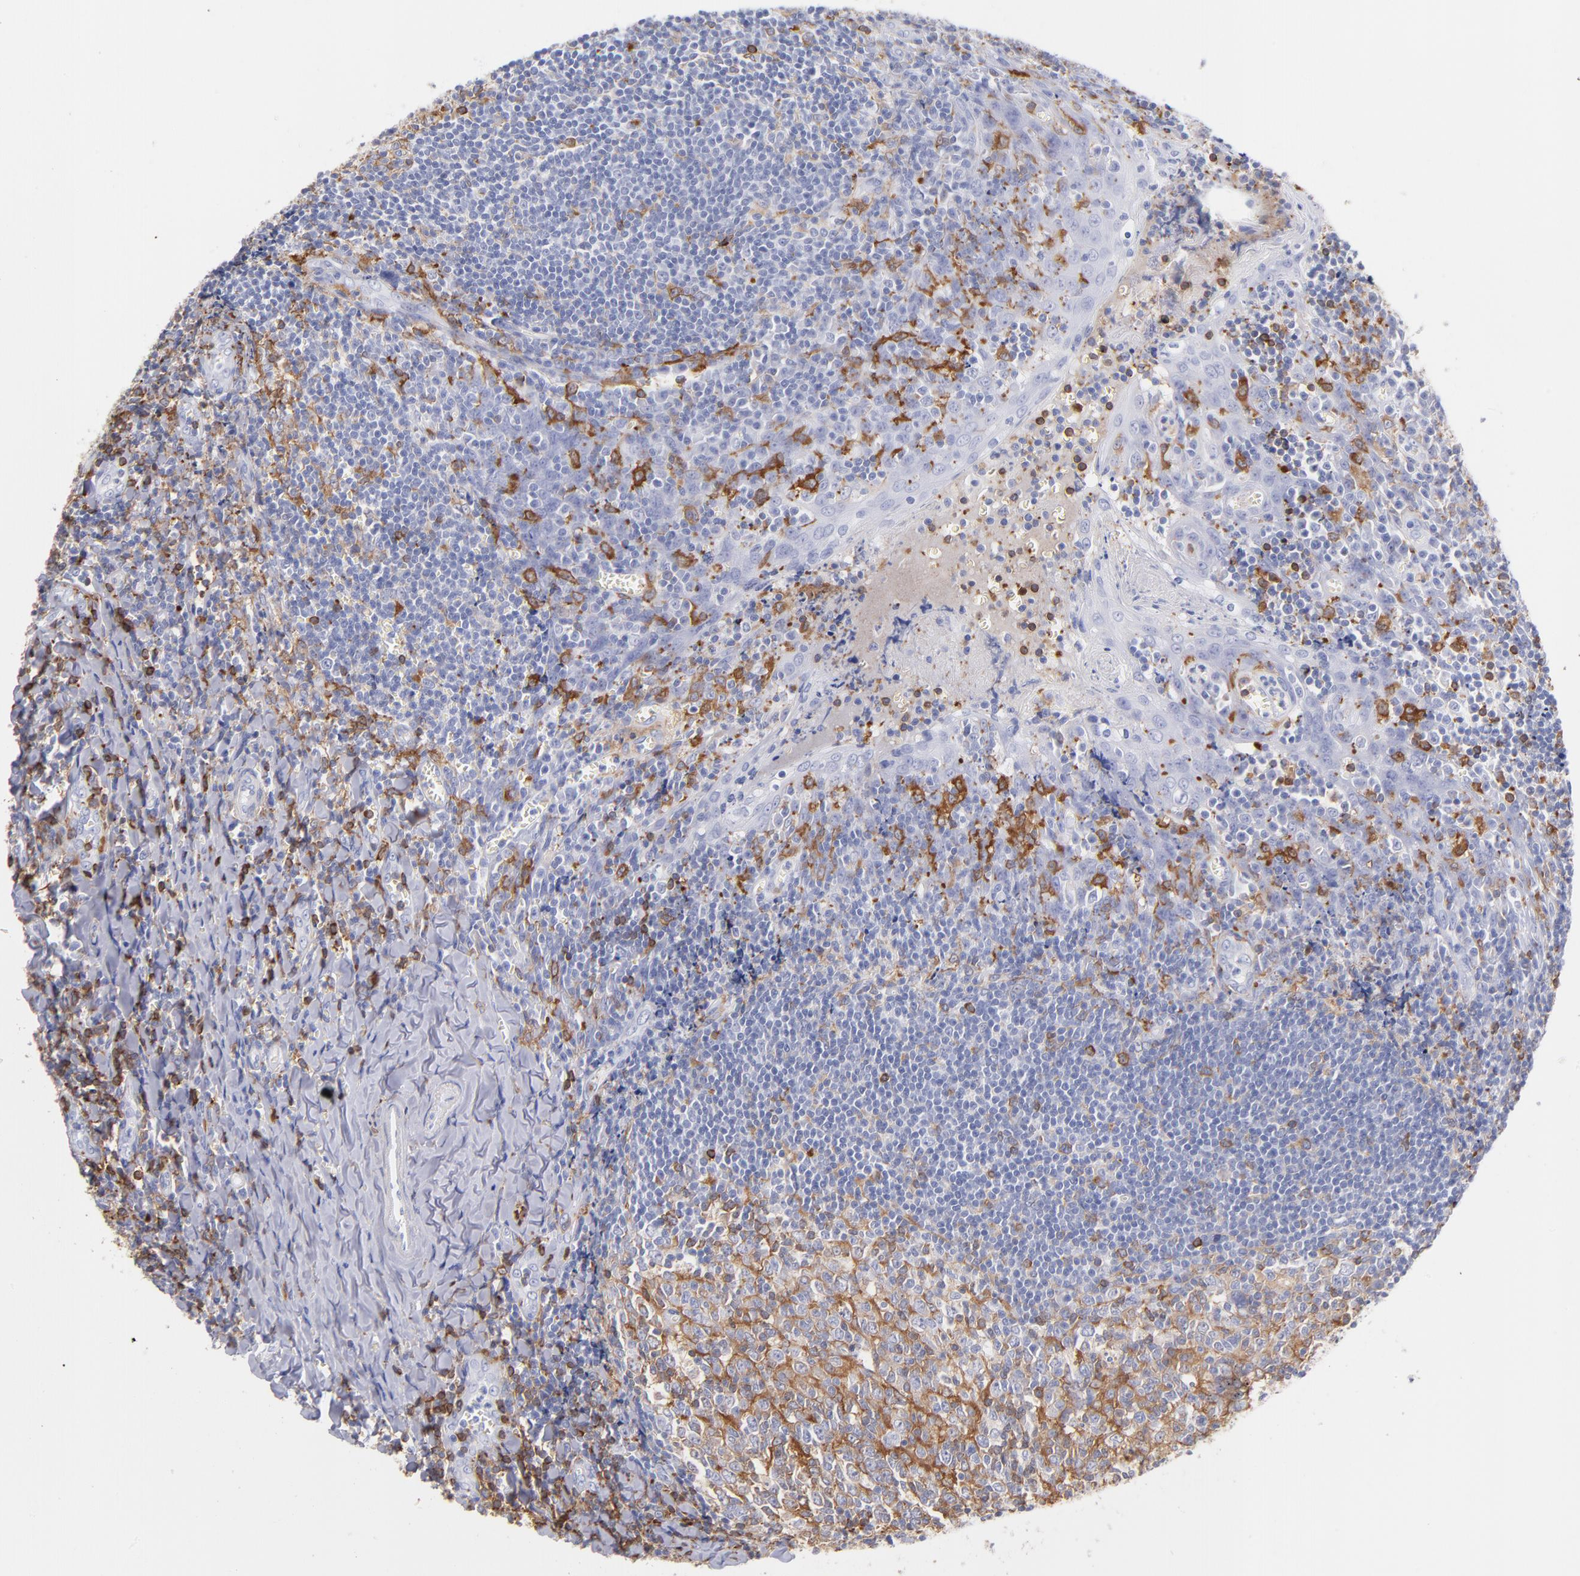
{"staining": {"intensity": "weak", "quantity": "<25%", "location": "cytoplasmic/membranous"}, "tissue": "tonsil", "cell_type": "Germinal center cells", "image_type": "normal", "snomed": [{"axis": "morphology", "description": "Normal tissue, NOS"}, {"axis": "topography", "description": "Tonsil"}], "caption": "Immunohistochemical staining of normal tonsil shows no significant expression in germinal center cells. (Stains: DAB (3,3'-diaminobenzidine) IHC with hematoxylin counter stain, Microscopy: brightfield microscopy at high magnification).", "gene": "PRKCA", "patient": {"sex": "male", "age": 20}}